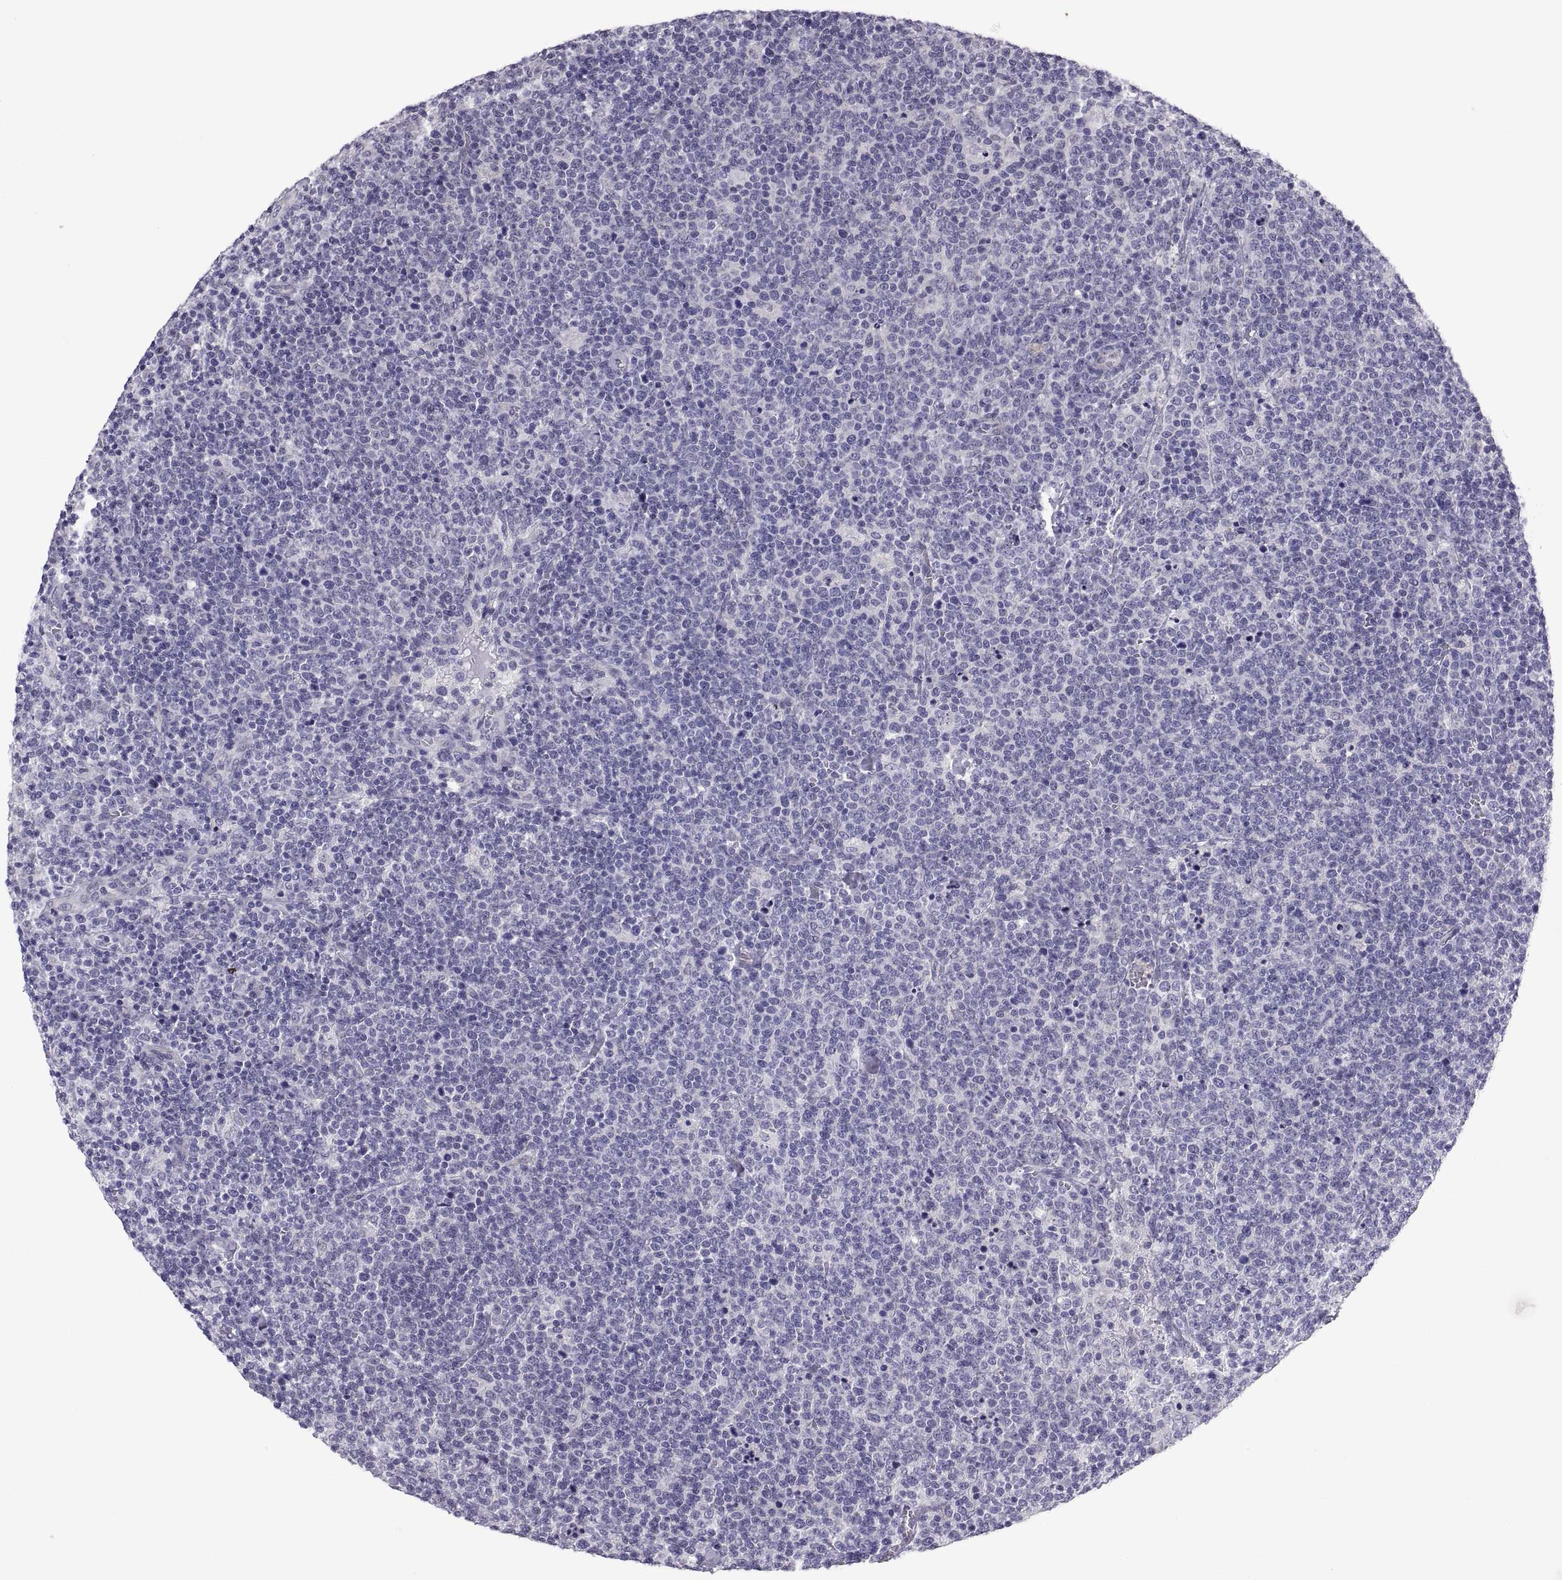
{"staining": {"intensity": "negative", "quantity": "none", "location": "none"}, "tissue": "lymphoma", "cell_type": "Tumor cells", "image_type": "cancer", "snomed": [{"axis": "morphology", "description": "Malignant lymphoma, non-Hodgkin's type, High grade"}, {"axis": "topography", "description": "Lymph node"}], "caption": "A high-resolution micrograph shows immunohistochemistry staining of lymphoma, which shows no significant staining in tumor cells.", "gene": "FAM170A", "patient": {"sex": "male", "age": 61}}